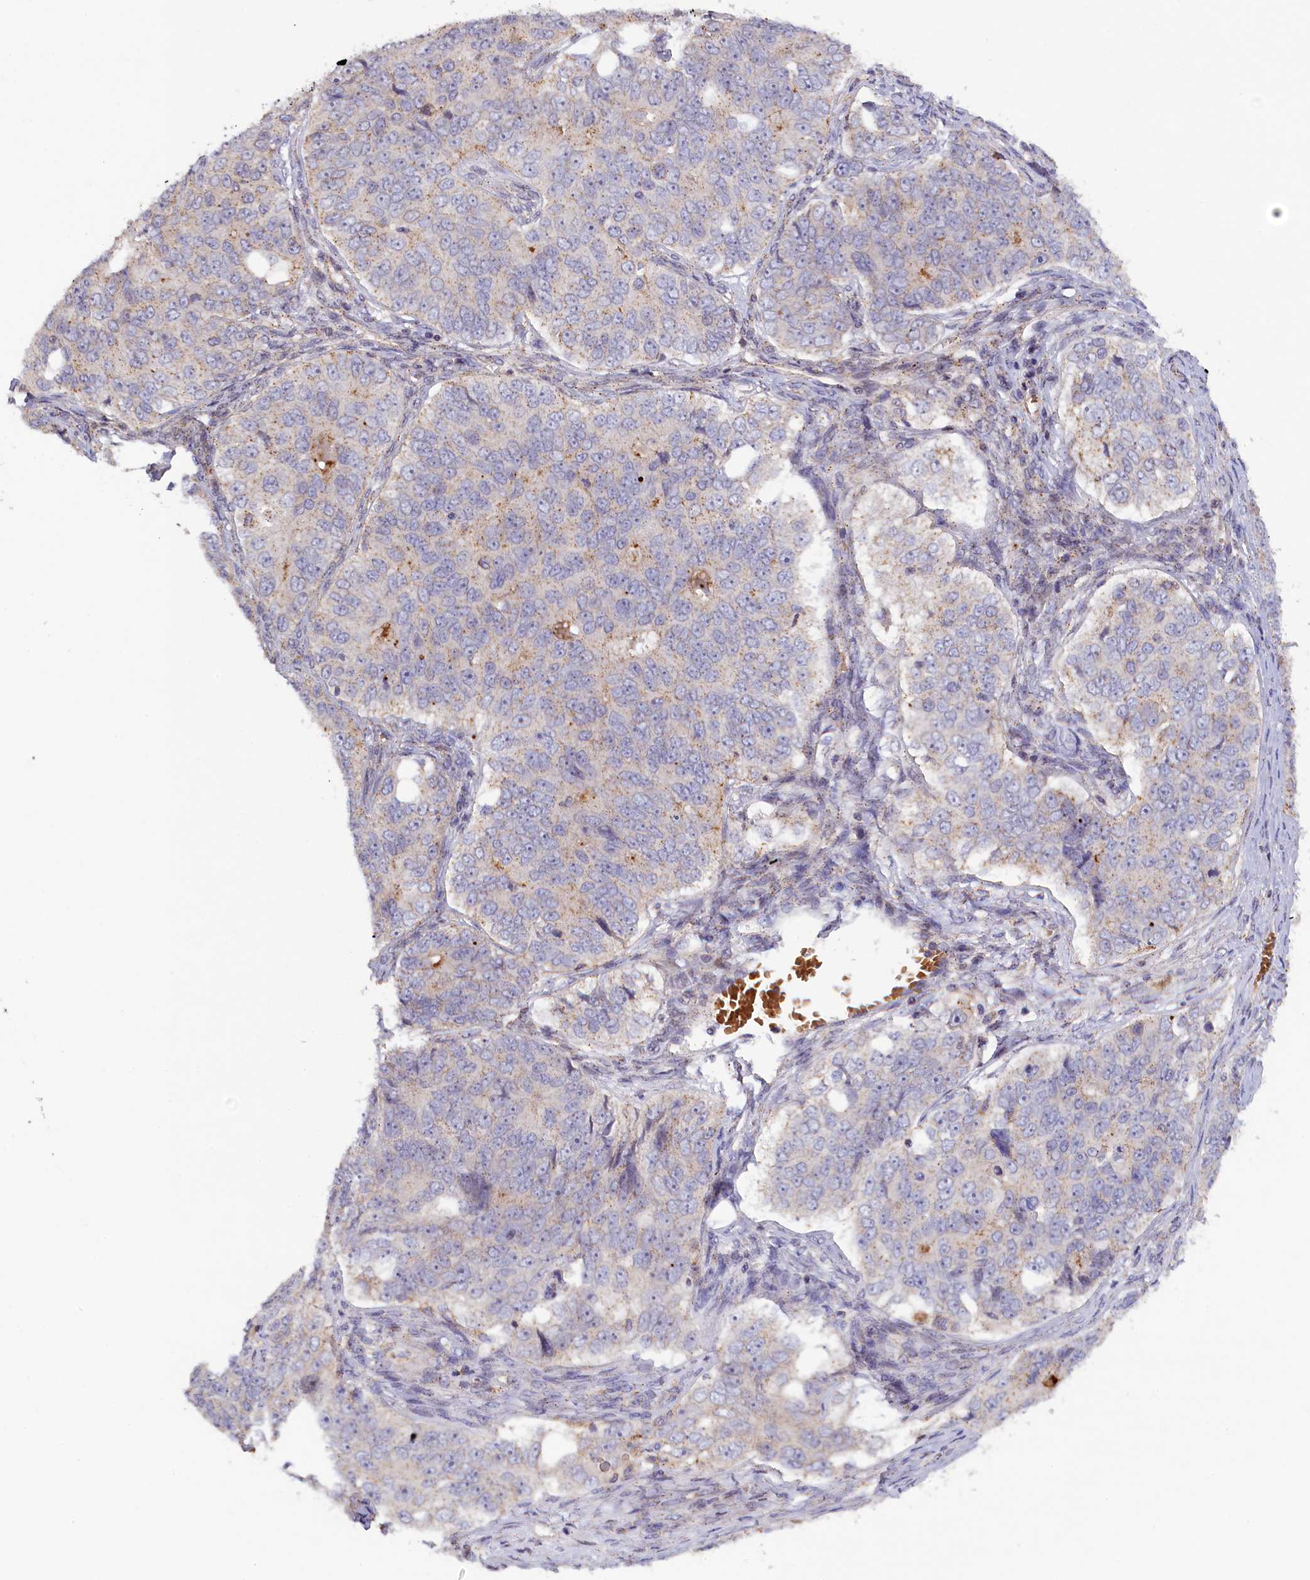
{"staining": {"intensity": "weak", "quantity": "<25%", "location": "cytoplasmic/membranous"}, "tissue": "ovarian cancer", "cell_type": "Tumor cells", "image_type": "cancer", "snomed": [{"axis": "morphology", "description": "Carcinoma, endometroid"}, {"axis": "topography", "description": "Ovary"}], "caption": "Tumor cells are negative for protein expression in human ovarian cancer.", "gene": "HYKK", "patient": {"sex": "female", "age": 51}}